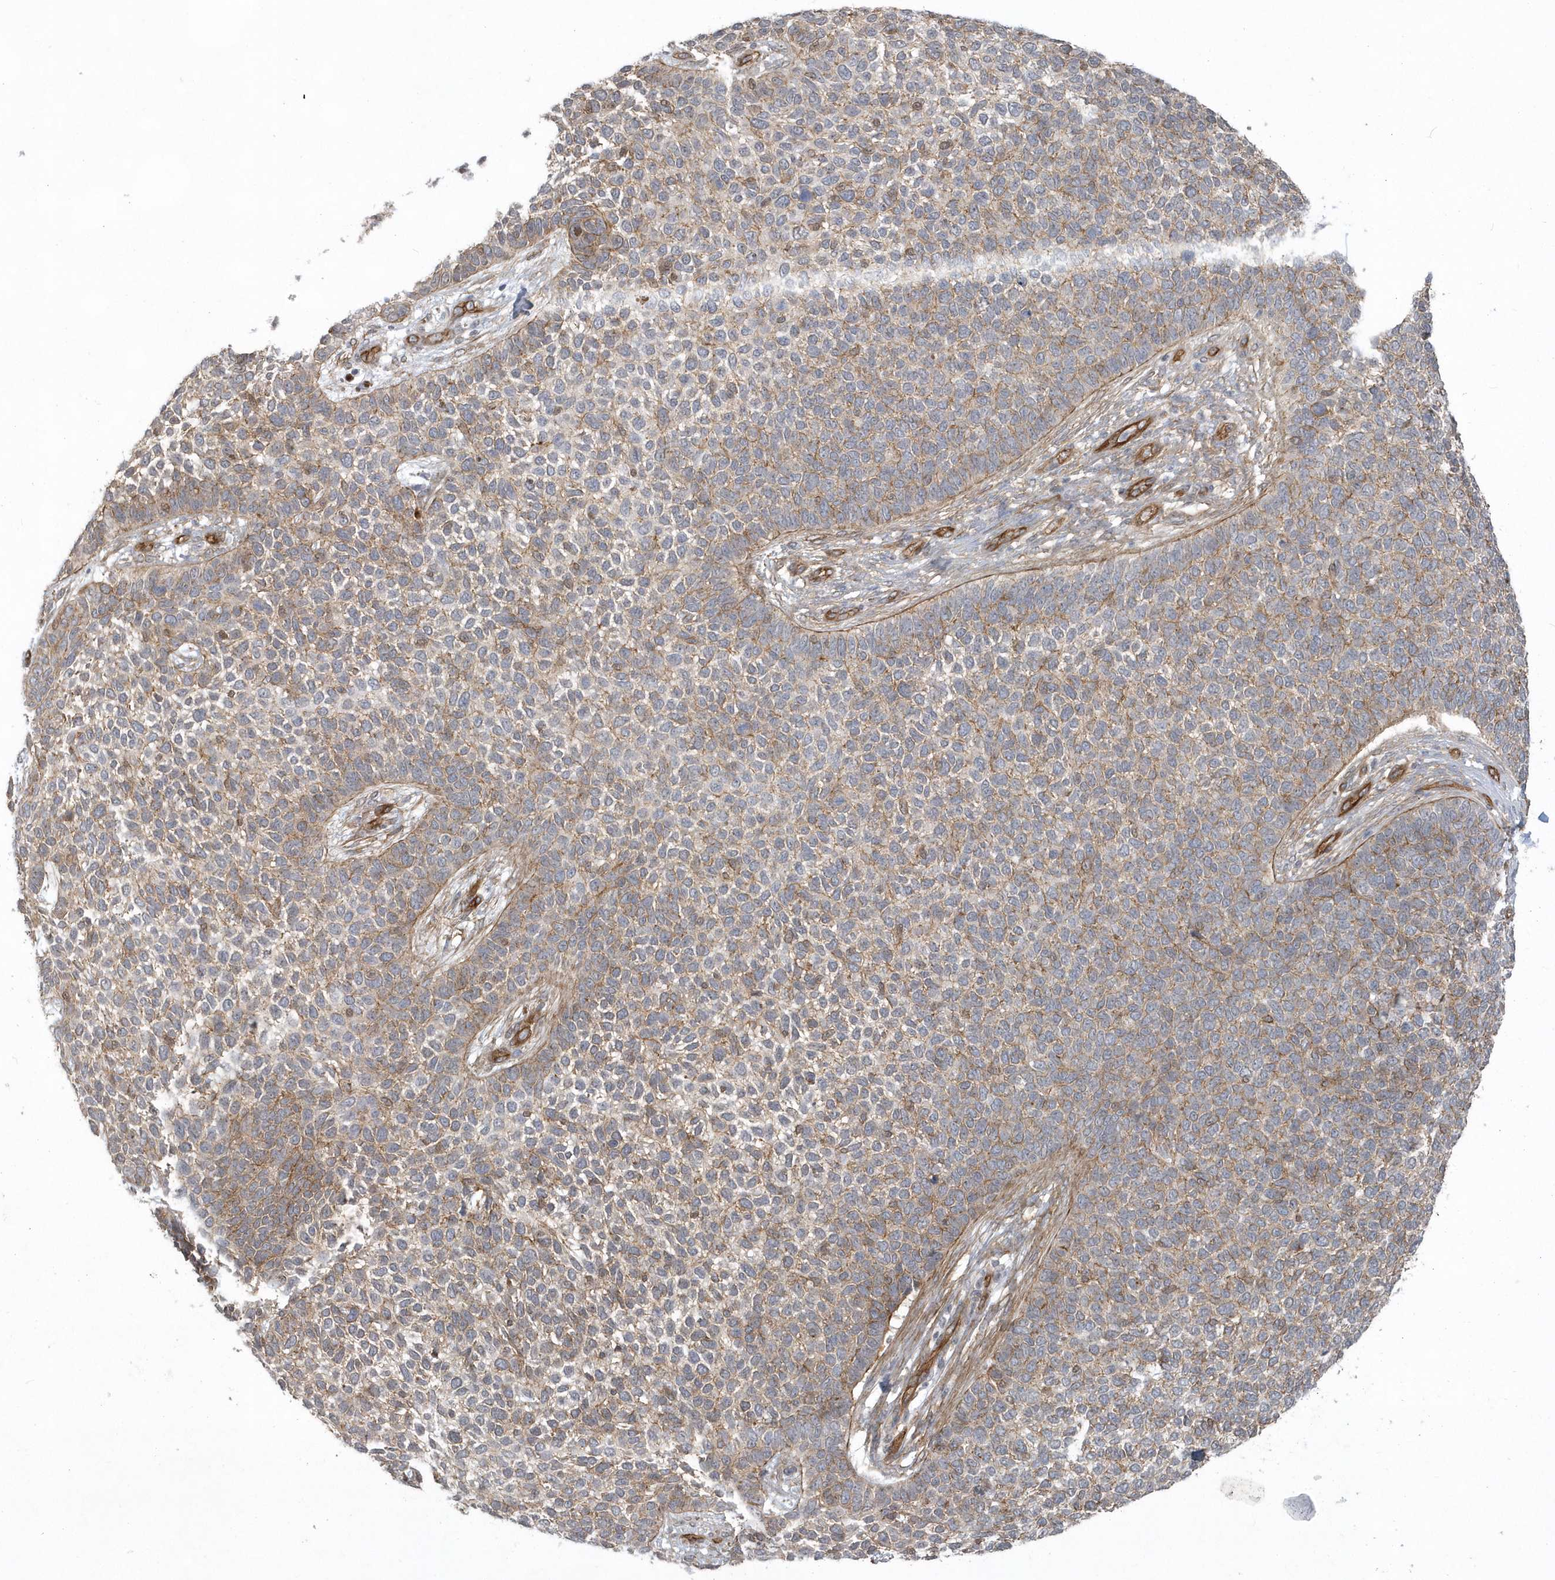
{"staining": {"intensity": "moderate", "quantity": ">75%", "location": "cytoplasmic/membranous"}, "tissue": "skin cancer", "cell_type": "Tumor cells", "image_type": "cancer", "snomed": [{"axis": "morphology", "description": "Basal cell carcinoma"}, {"axis": "topography", "description": "Skin"}], "caption": "Approximately >75% of tumor cells in human skin basal cell carcinoma demonstrate moderate cytoplasmic/membranous protein positivity as visualized by brown immunohistochemical staining.", "gene": "RAI14", "patient": {"sex": "female", "age": 84}}